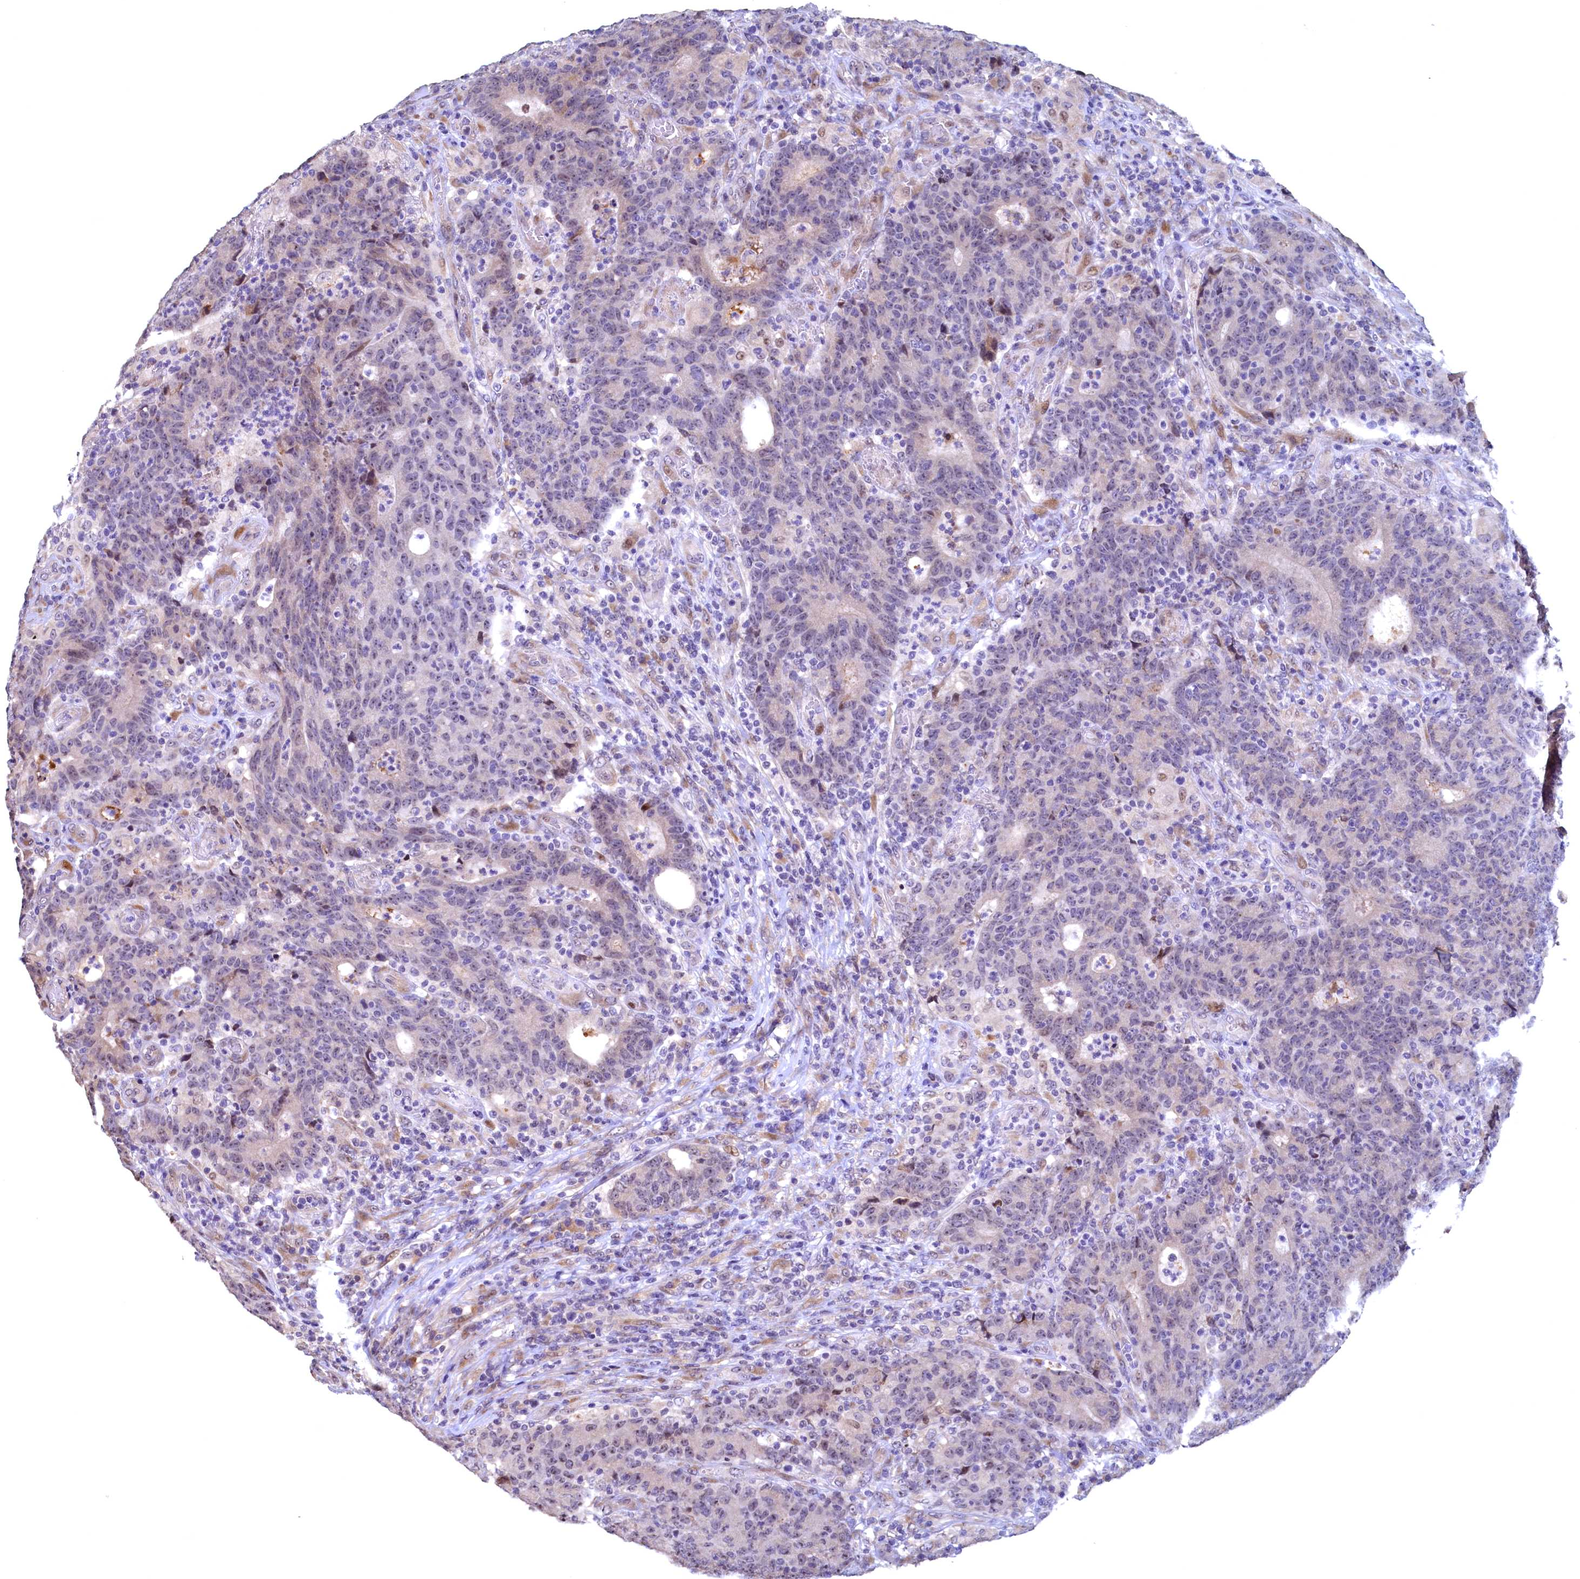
{"staining": {"intensity": "weak", "quantity": "<25%", "location": "nuclear"}, "tissue": "colorectal cancer", "cell_type": "Tumor cells", "image_type": "cancer", "snomed": [{"axis": "morphology", "description": "Adenocarcinoma, NOS"}, {"axis": "topography", "description": "Colon"}], "caption": "This is an IHC image of colorectal adenocarcinoma. There is no expression in tumor cells.", "gene": "LATS2", "patient": {"sex": "female", "age": 75}}